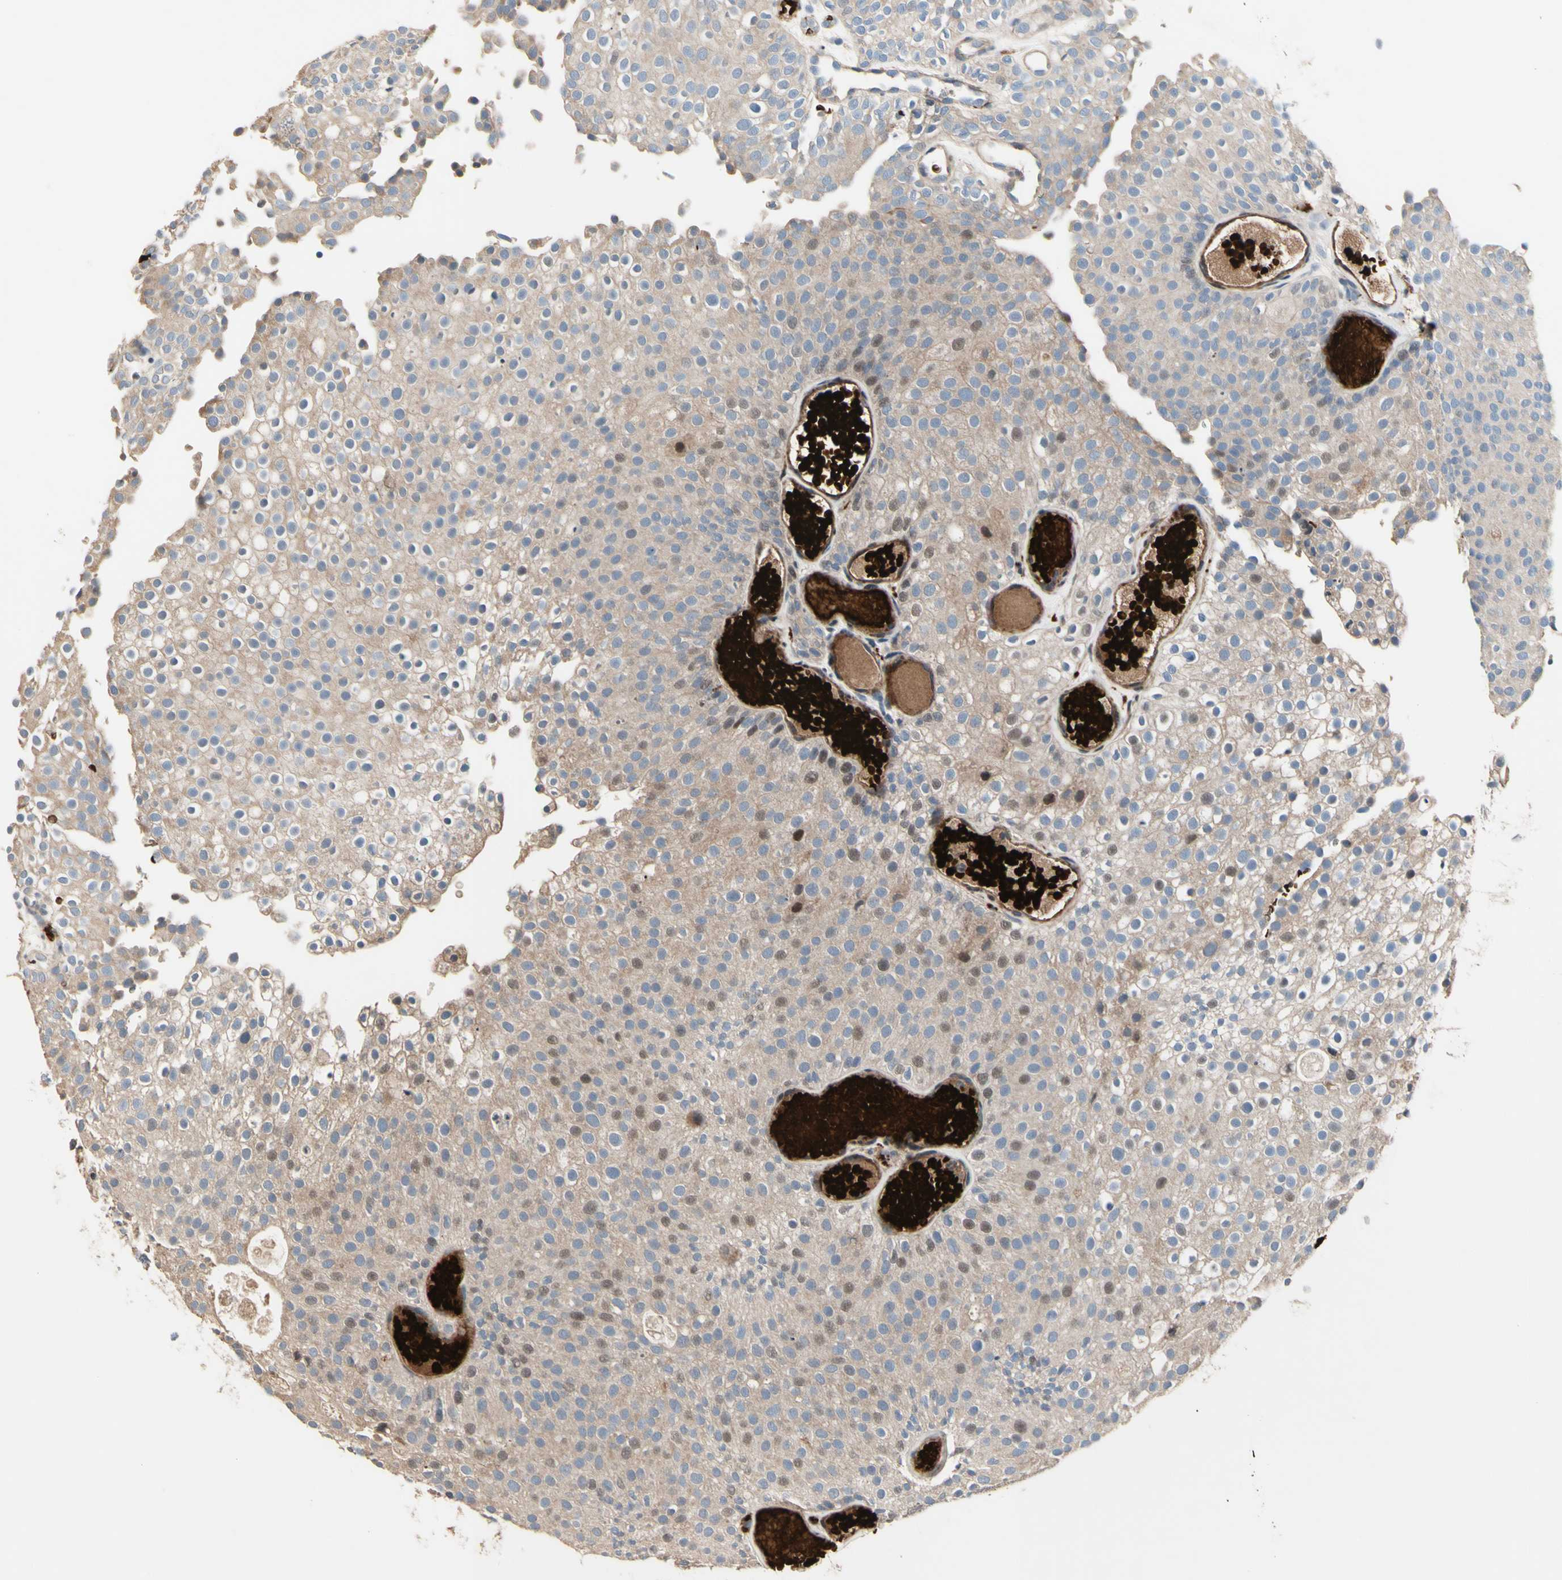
{"staining": {"intensity": "weak", "quantity": ">75%", "location": "cytoplasmic/membranous,nuclear"}, "tissue": "urothelial cancer", "cell_type": "Tumor cells", "image_type": "cancer", "snomed": [{"axis": "morphology", "description": "Urothelial carcinoma, Low grade"}, {"axis": "topography", "description": "Urinary bladder"}], "caption": "A brown stain labels weak cytoplasmic/membranous and nuclear expression of a protein in human urothelial carcinoma (low-grade) tumor cells.", "gene": "CDON", "patient": {"sex": "male", "age": 78}}